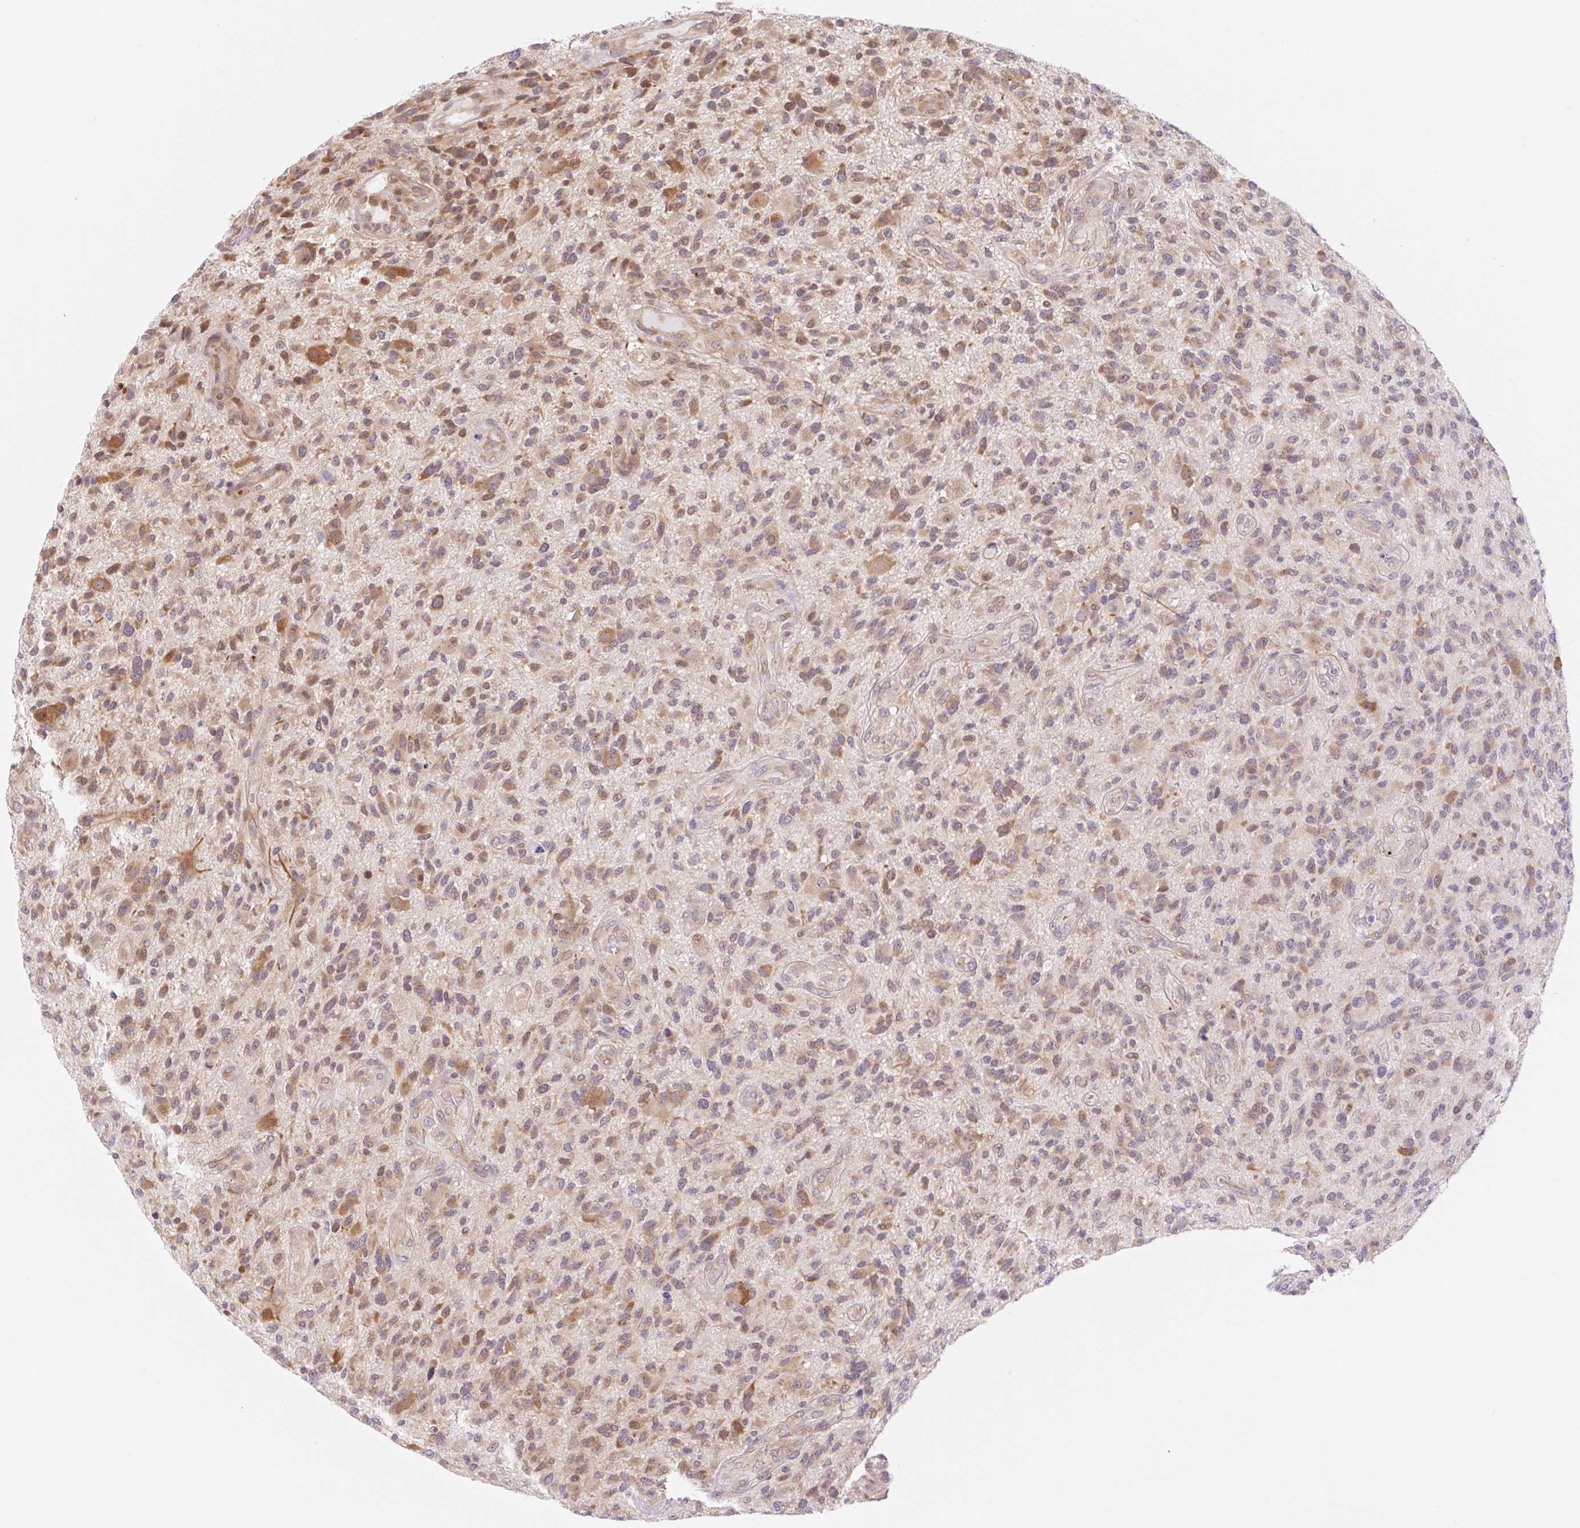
{"staining": {"intensity": "moderate", "quantity": ">75%", "location": "cytoplasmic/membranous"}, "tissue": "glioma", "cell_type": "Tumor cells", "image_type": "cancer", "snomed": [{"axis": "morphology", "description": "Glioma, malignant, High grade"}, {"axis": "topography", "description": "Brain"}], "caption": "Immunohistochemistry (DAB) staining of human glioma displays moderate cytoplasmic/membranous protein expression in approximately >75% of tumor cells.", "gene": "TBPL2", "patient": {"sex": "male", "age": 47}}